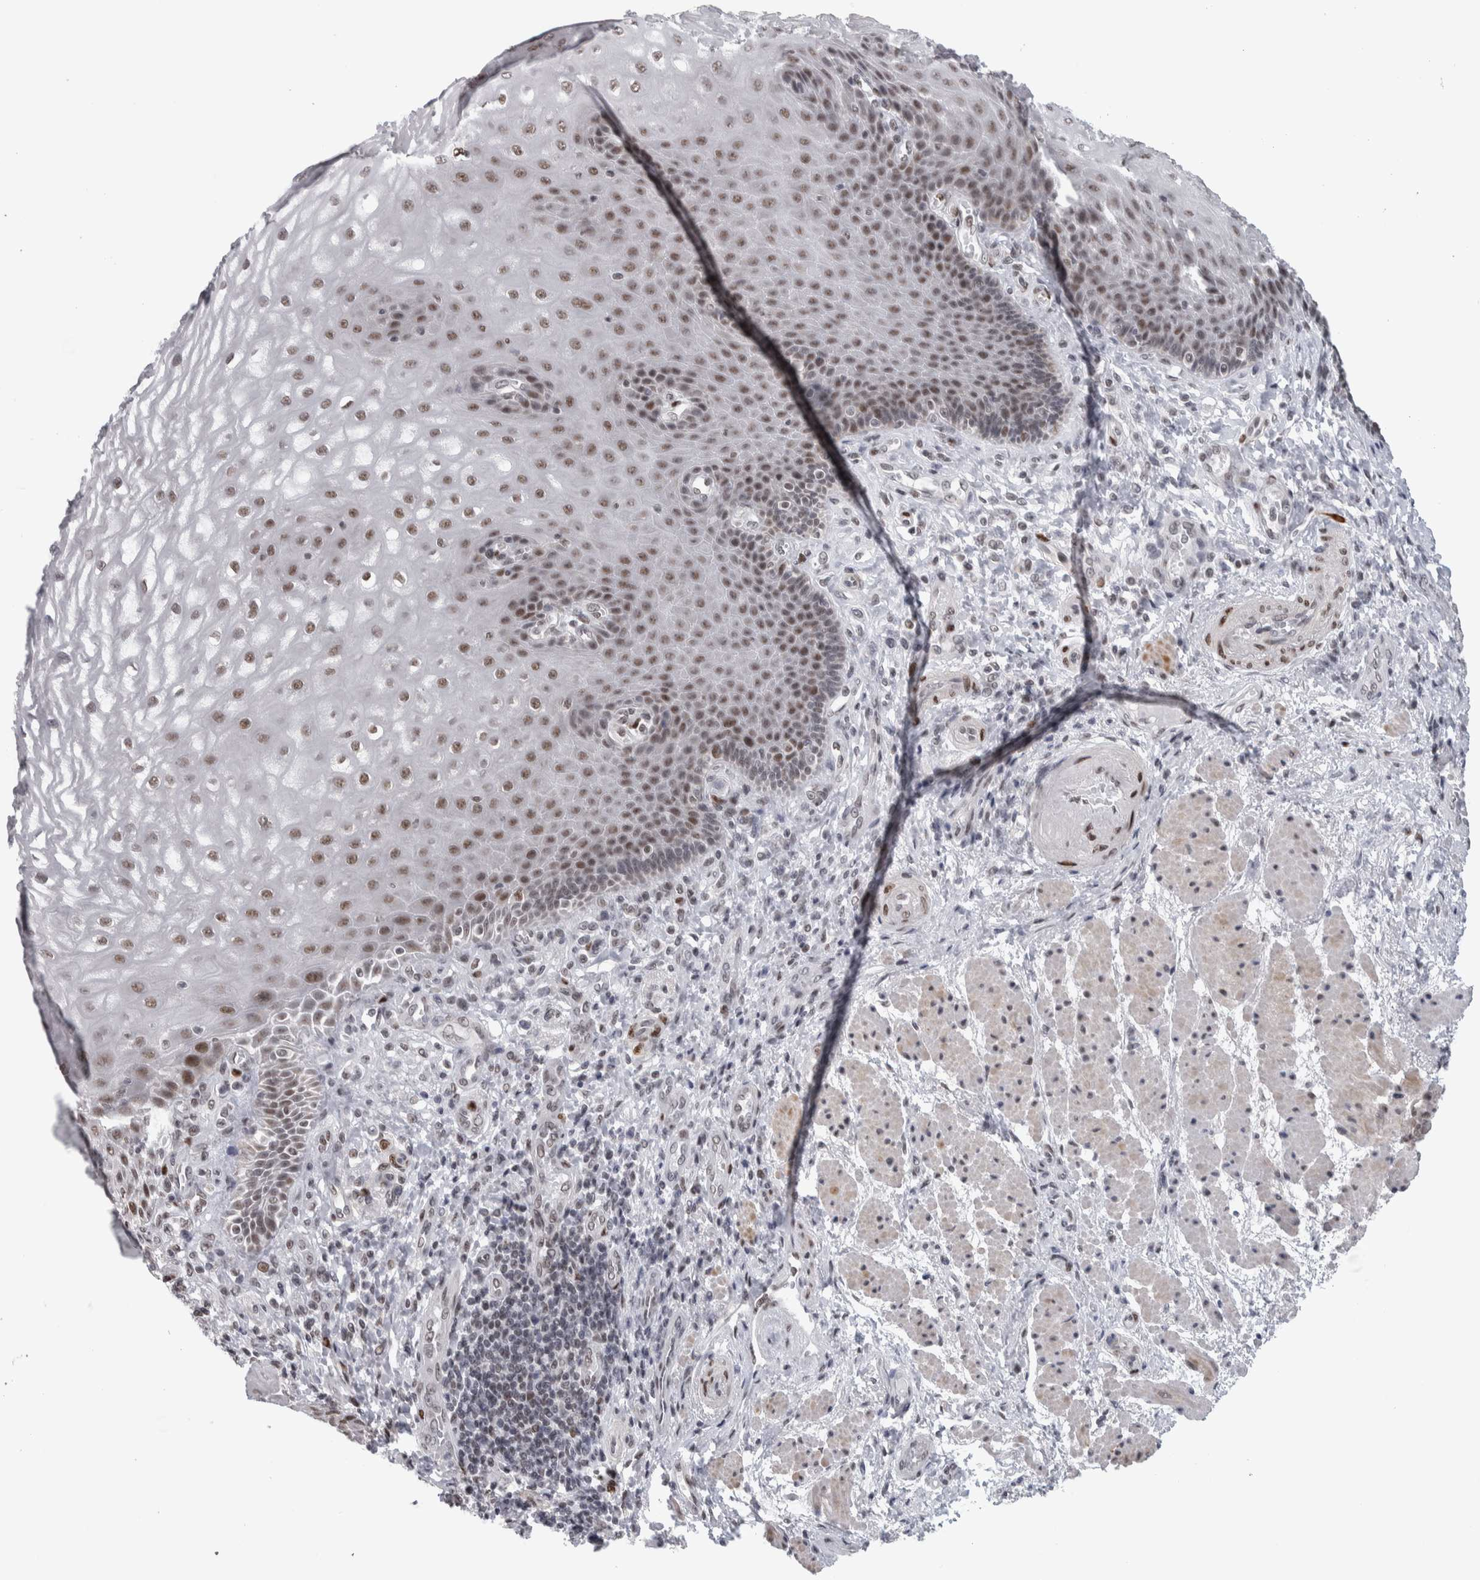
{"staining": {"intensity": "moderate", "quantity": "25%-75%", "location": "nuclear"}, "tissue": "esophagus", "cell_type": "Squamous epithelial cells", "image_type": "normal", "snomed": [{"axis": "morphology", "description": "Normal tissue, NOS"}, {"axis": "topography", "description": "Esophagus"}], "caption": "Immunohistochemical staining of unremarkable human esophagus exhibits moderate nuclear protein positivity in about 25%-75% of squamous epithelial cells. (DAB = brown stain, brightfield microscopy at high magnification).", "gene": "HEXIM2", "patient": {"sex": "male", "age": 54}}